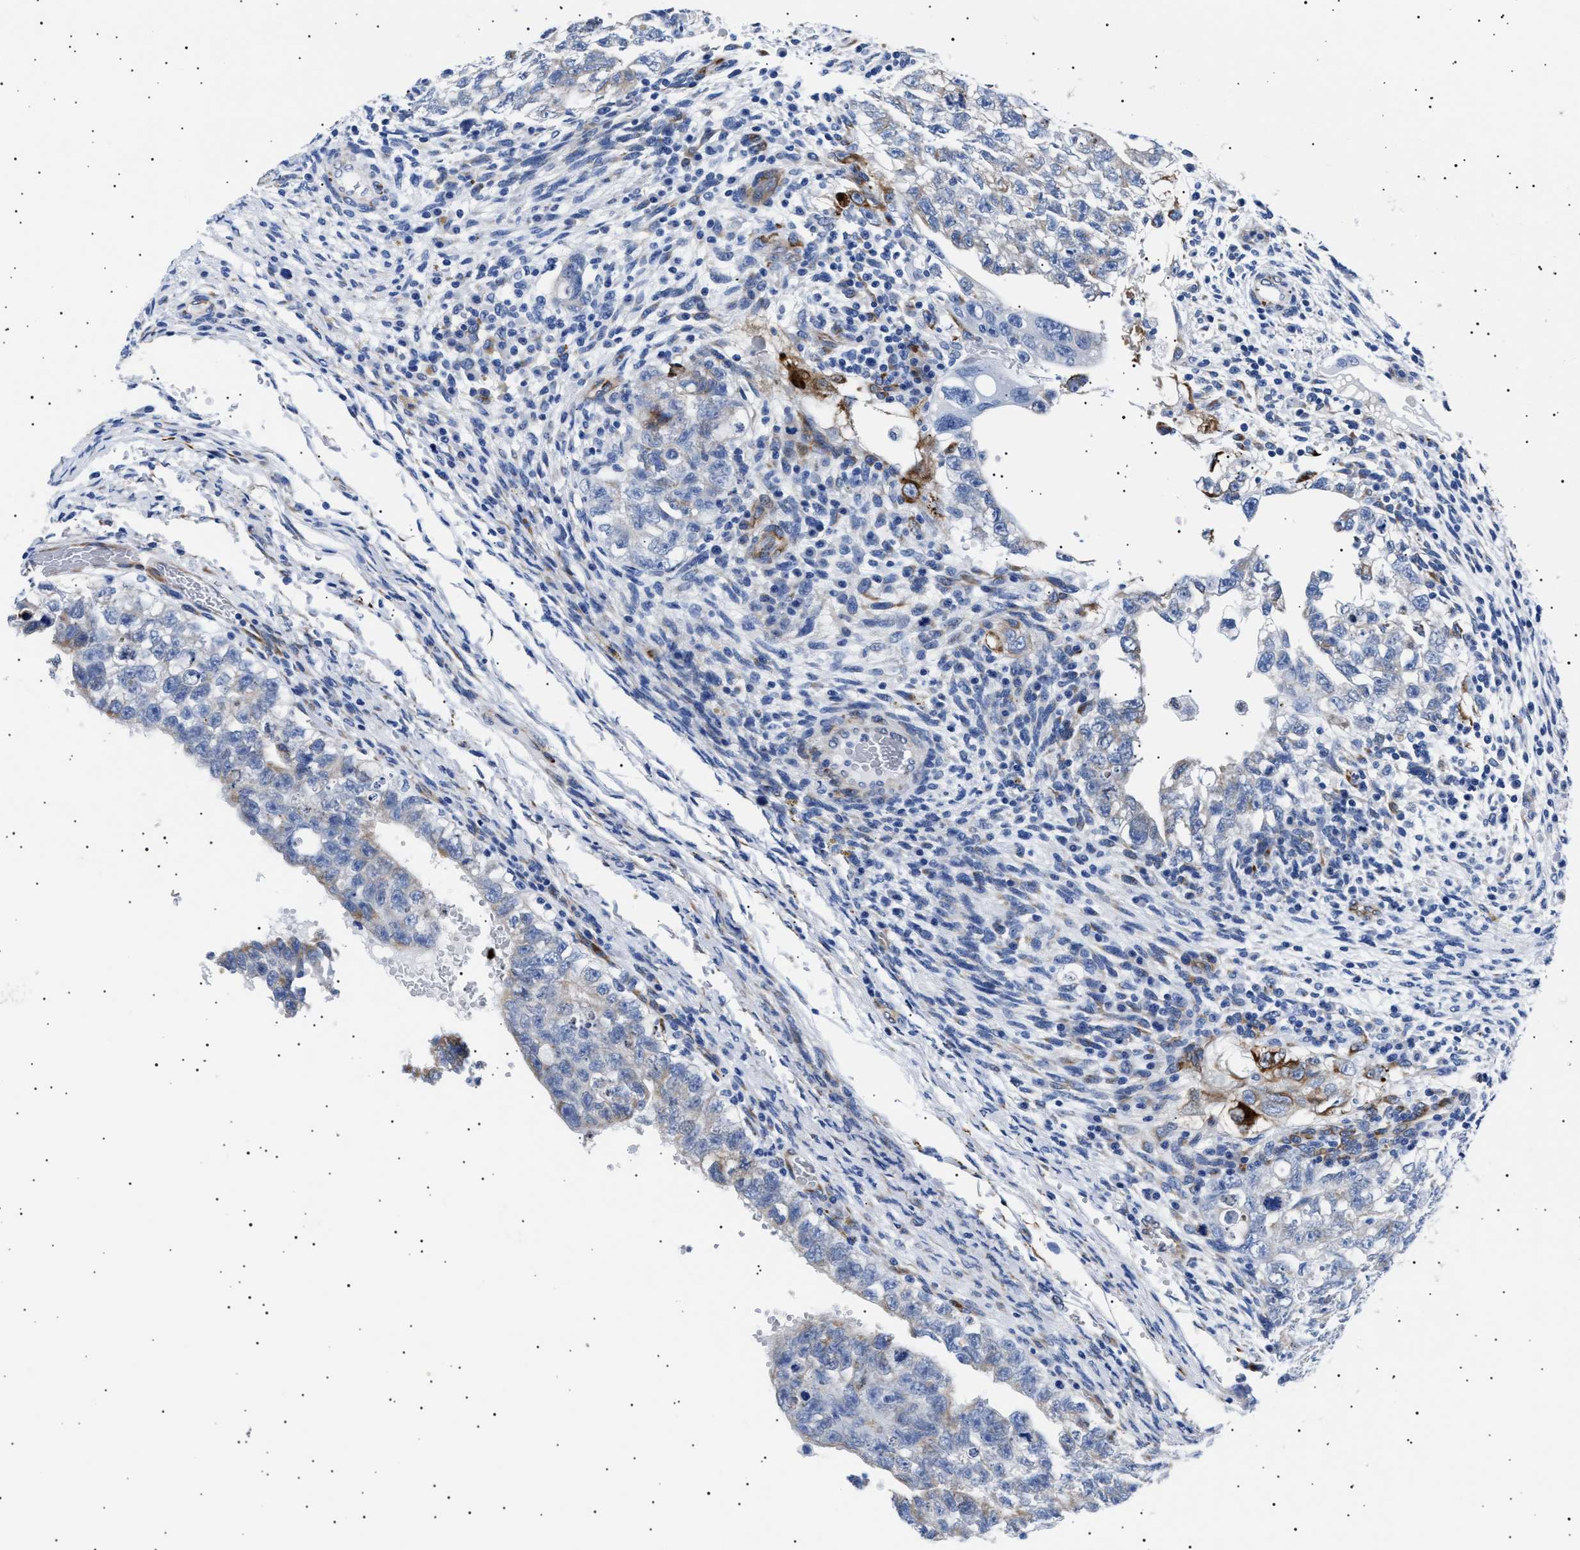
{"staining": {"intensity": "negative", "quantity": "none", "location": "none"}, "tissue": "testis cancer", "cell_type": "Tumor cells", "image_type": "cancer", "snomed": [{"axis": "morphology", "description": "Seminoma, NOS"}, {"axis": "morphology", "description": "Carcinoma, Embryonal, NOS"}, {"axis": "topography", "description": "Testis"}], "caption": "This is a image of immunohistochemistry (IHC) staining of embryonal carcinoma (testis), which shows no positivity in tumor cells.", "gene": "HEMGN", "patient": {"sex": "male", "age": 38}}